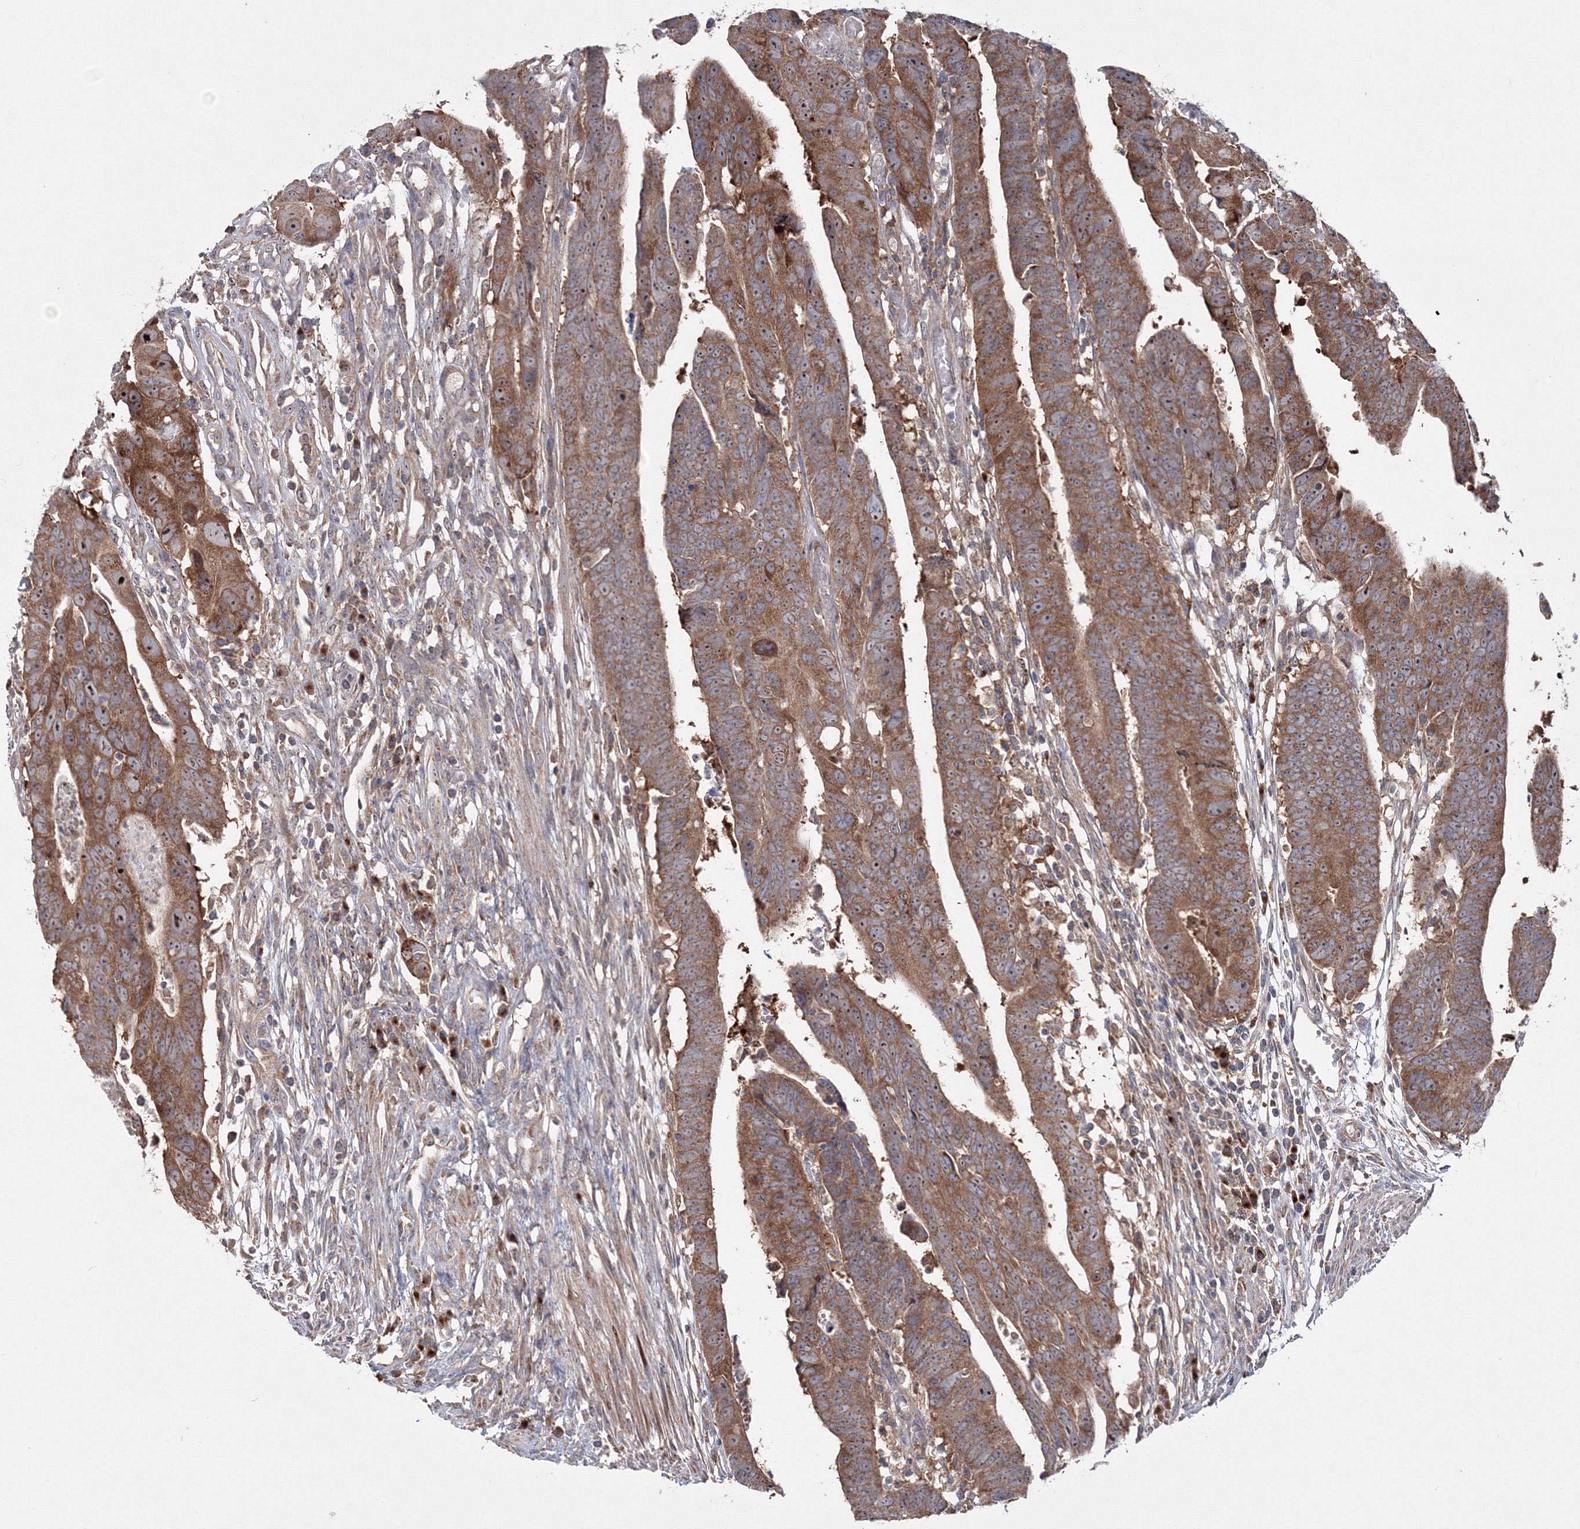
{"staining": {"intensity": "moderate", "quantity": ">75%", "location": "cytoplasmic/membranous"}, "tissue": "colorectal cancer", "cell_type": "Tumor cells", "image_type": "cancer", "snomed": [{"axis": "morphology", "description": "Adenocarcinoma, NOS"}, {"axis": "topography", "description": "Rectum"}], "caption": "Moderate cytoplasmic/membranous expression is seen in about >75% of tumor cells in adenocarcinoma (colorectal). The protein of interest is stained brown, and the nuclei are stained in blue (DAB (3,3'-diaminobenzidine) IHC with brightfield microscopy, high magnification).", "gene": "PEX13", "patient": {"sex": "female", "age": 65}}